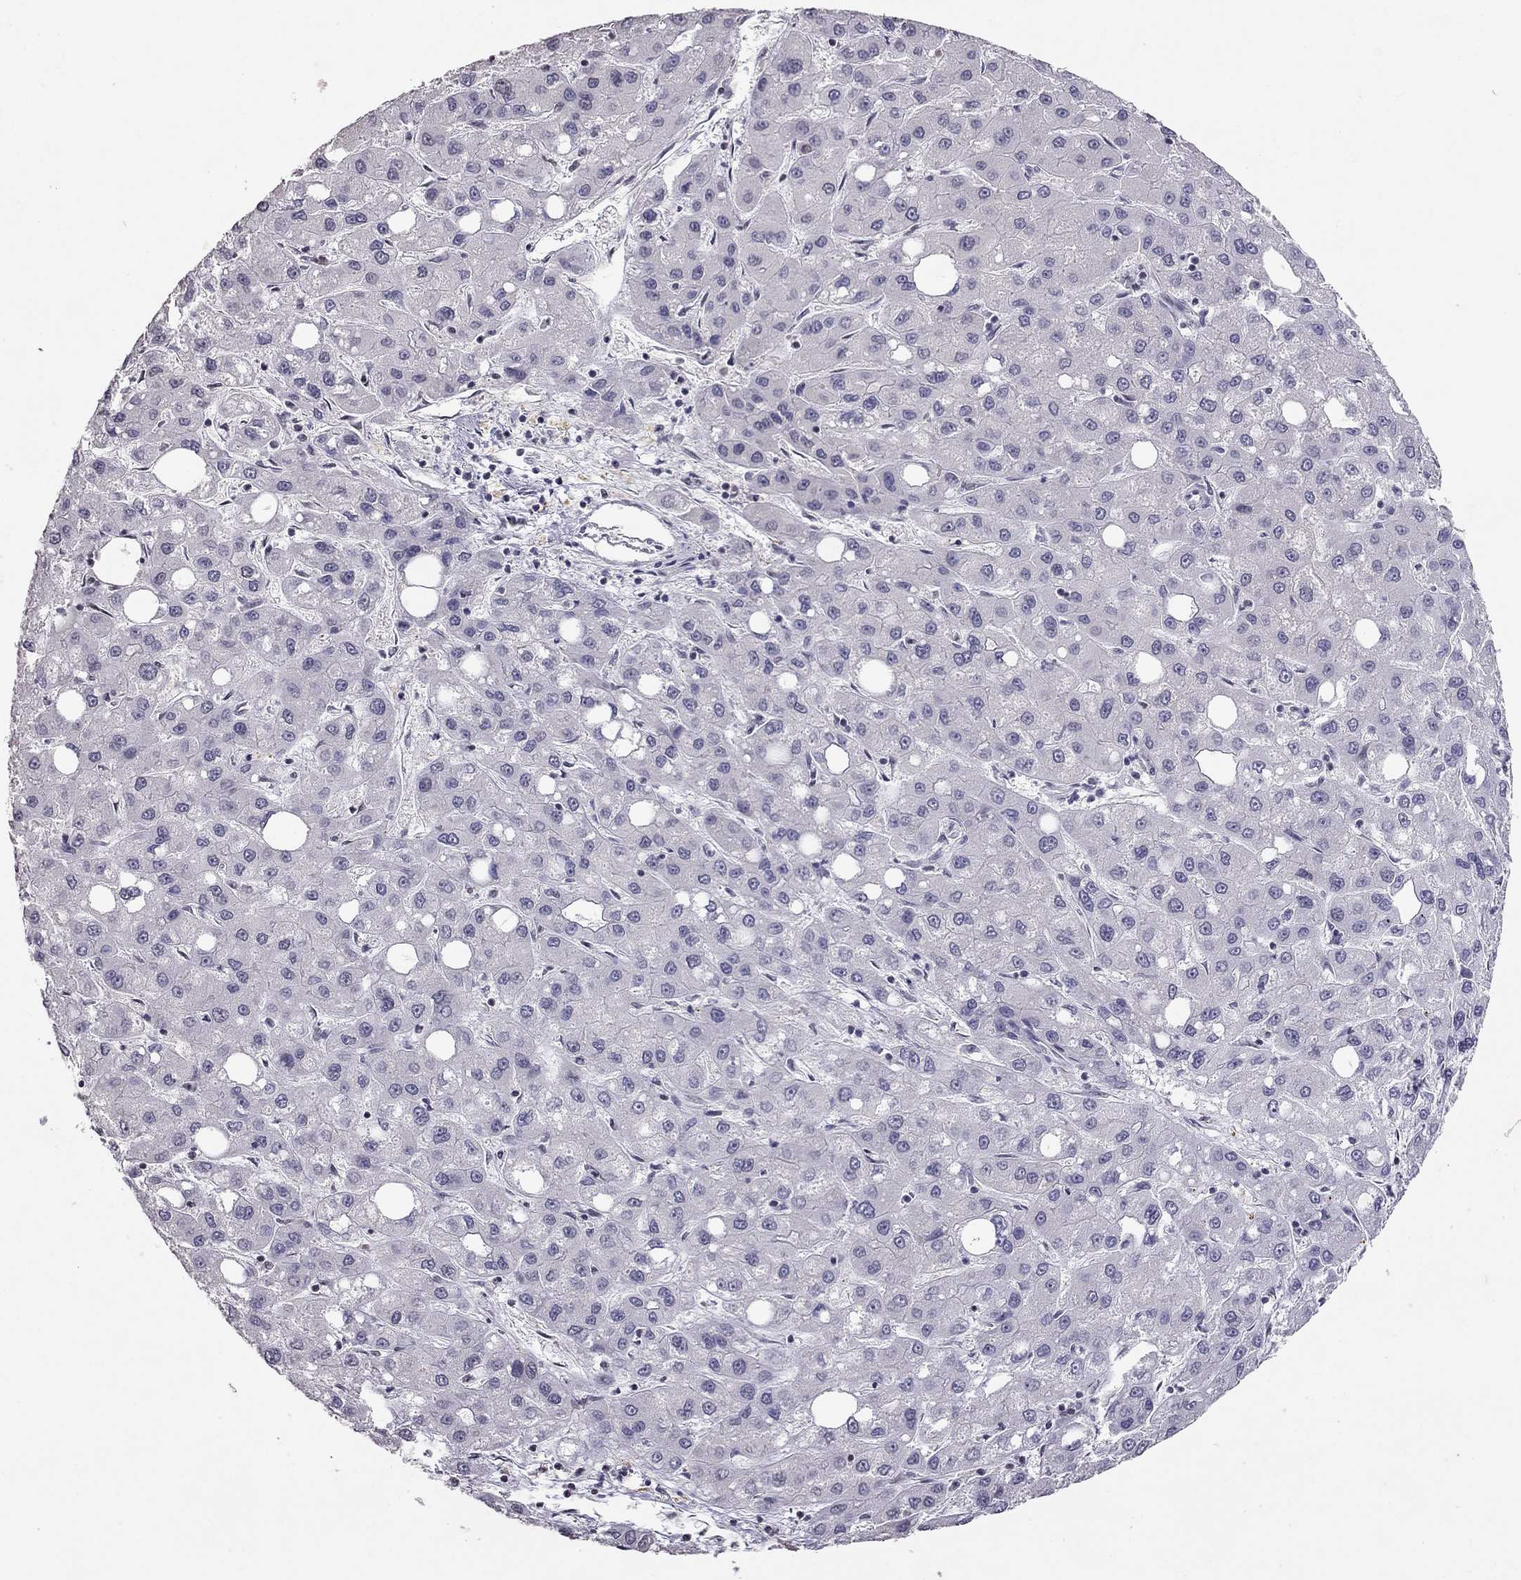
{"staining": {"intensity": "negative", "quantity": "none", "location": "none"}, "tissue": "liver cancer", "cell_type": "Tumor cells", "image_type": "cancer", "snomed": [{"axis": "morphology", "description": "Carcinoma, Hepatocellular, NOS"}, {"axis": "topography", "description": "Liver"}], "caption": "This is an immunohistochemistry (IHC) micrograph of human hepatocellular carcinoma (liver). There is no positivity in tumor cells.", "gene": "TSHB", "patient": {"sex": "male", "age": 73}}